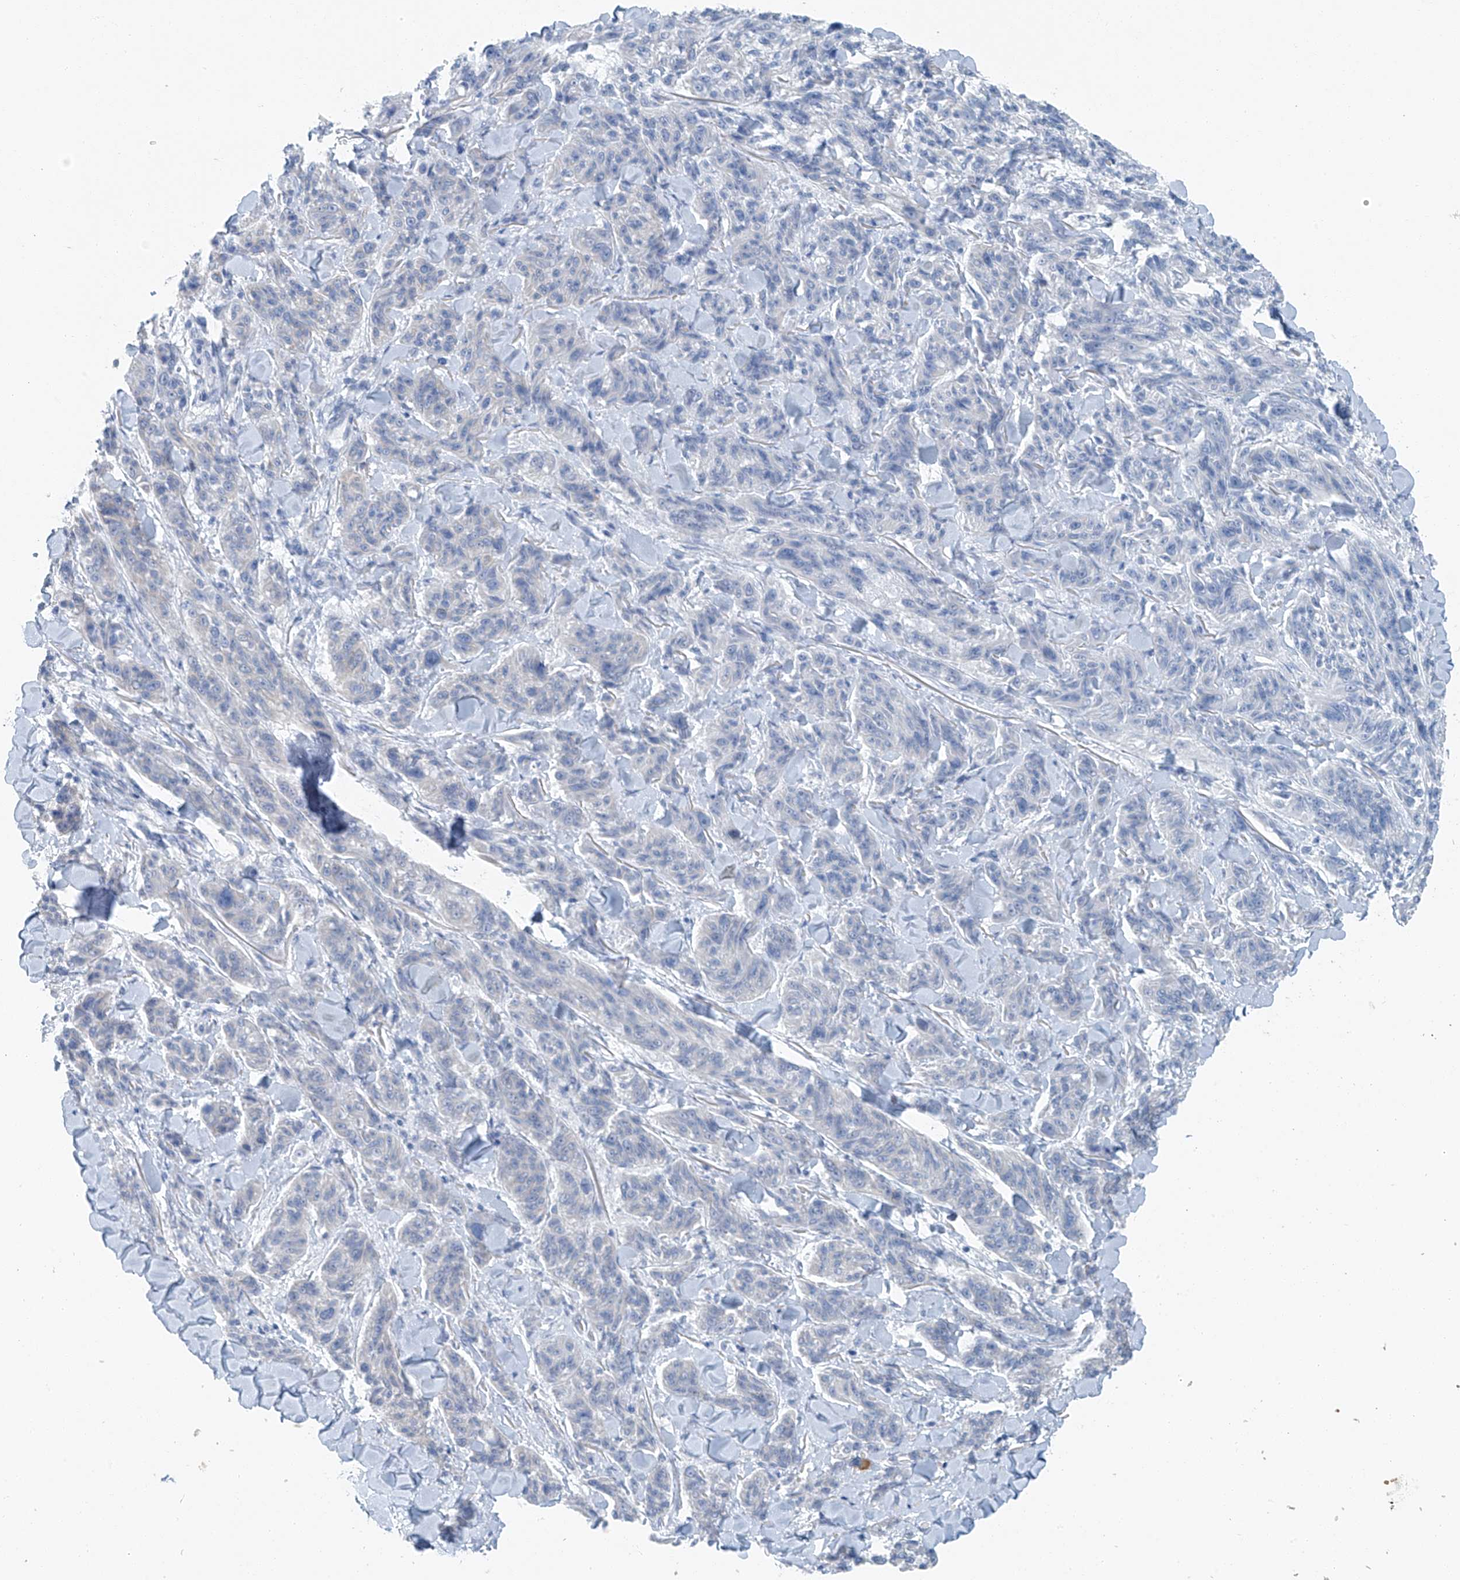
{"staining": {"intensity": "negative", "quantity": "none", "location": "none"}, "tissue": "melanoma", "cell_type": "Tumor cells", "image_type": "cancer", "snomed": [{"axis": "morphology", "description": "Malignant melanoma, NOS"}, {"axis": "topography", "description": "Skin"}], "caption": "Tumor cells show no significant protein positivity in malignant melanoma.", "gene": "C1orf87", "patient": {"sex": "male", "age": 53}}